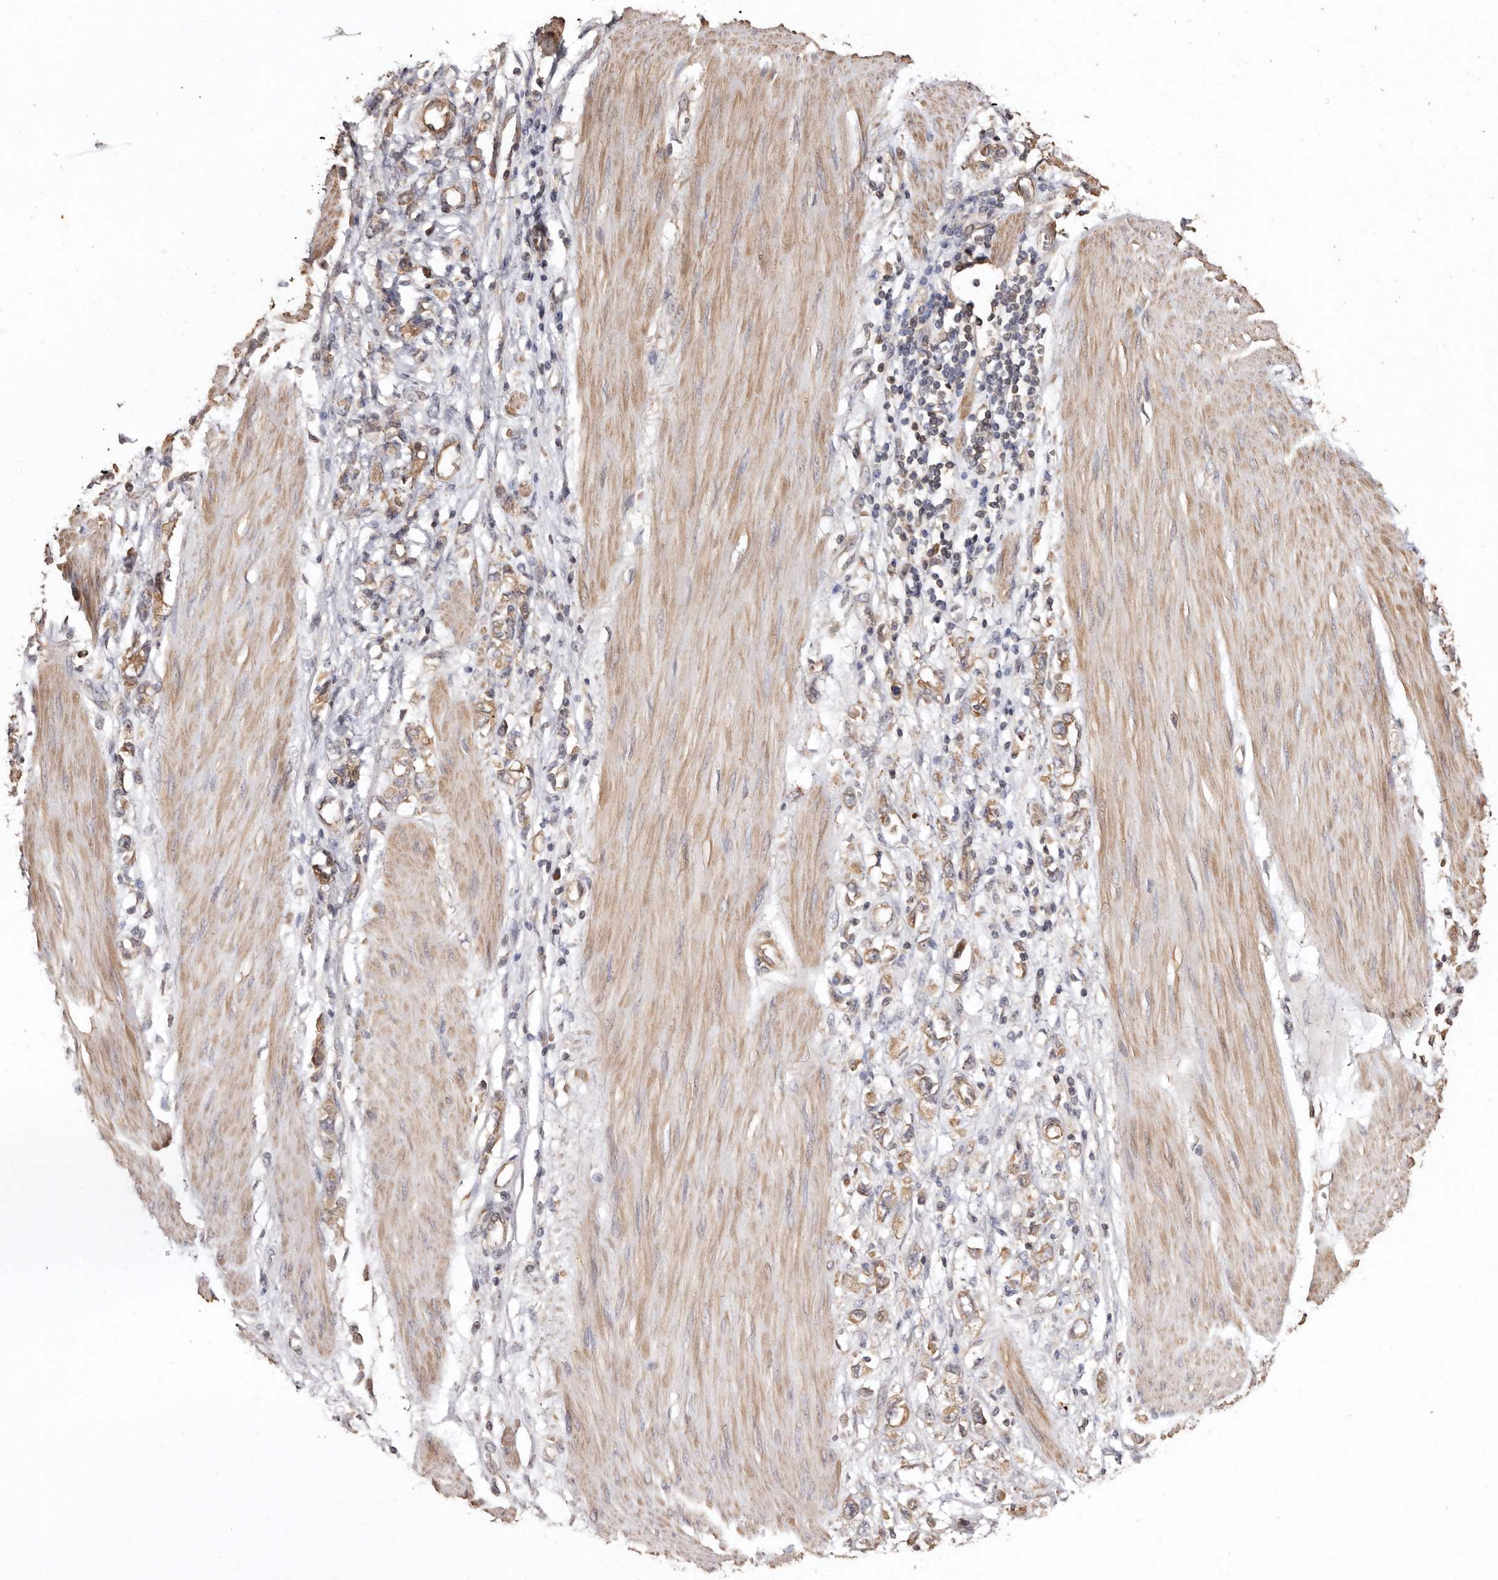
{"staining": {"intensity": "weak", "quantity": ">75%", "location": "cytoplasmic/membranous"}, "tissue": "stomach cancer", "cell_type": "Tumor cells", "image_type": "cancer", "snomed": [{"axis": "morphology", "description": "Adenocarcinoma, NOS"}, {"axis": "topography", "description": "Stomach"}], "caption": "The image shows a brown stain indicating the presence of a protein in the cytoplasmic/membranous of tumor cells in stomach adenocarcinoma.", "gene": "COQ8B", "patient": {"sex": "female", "age": 76}}